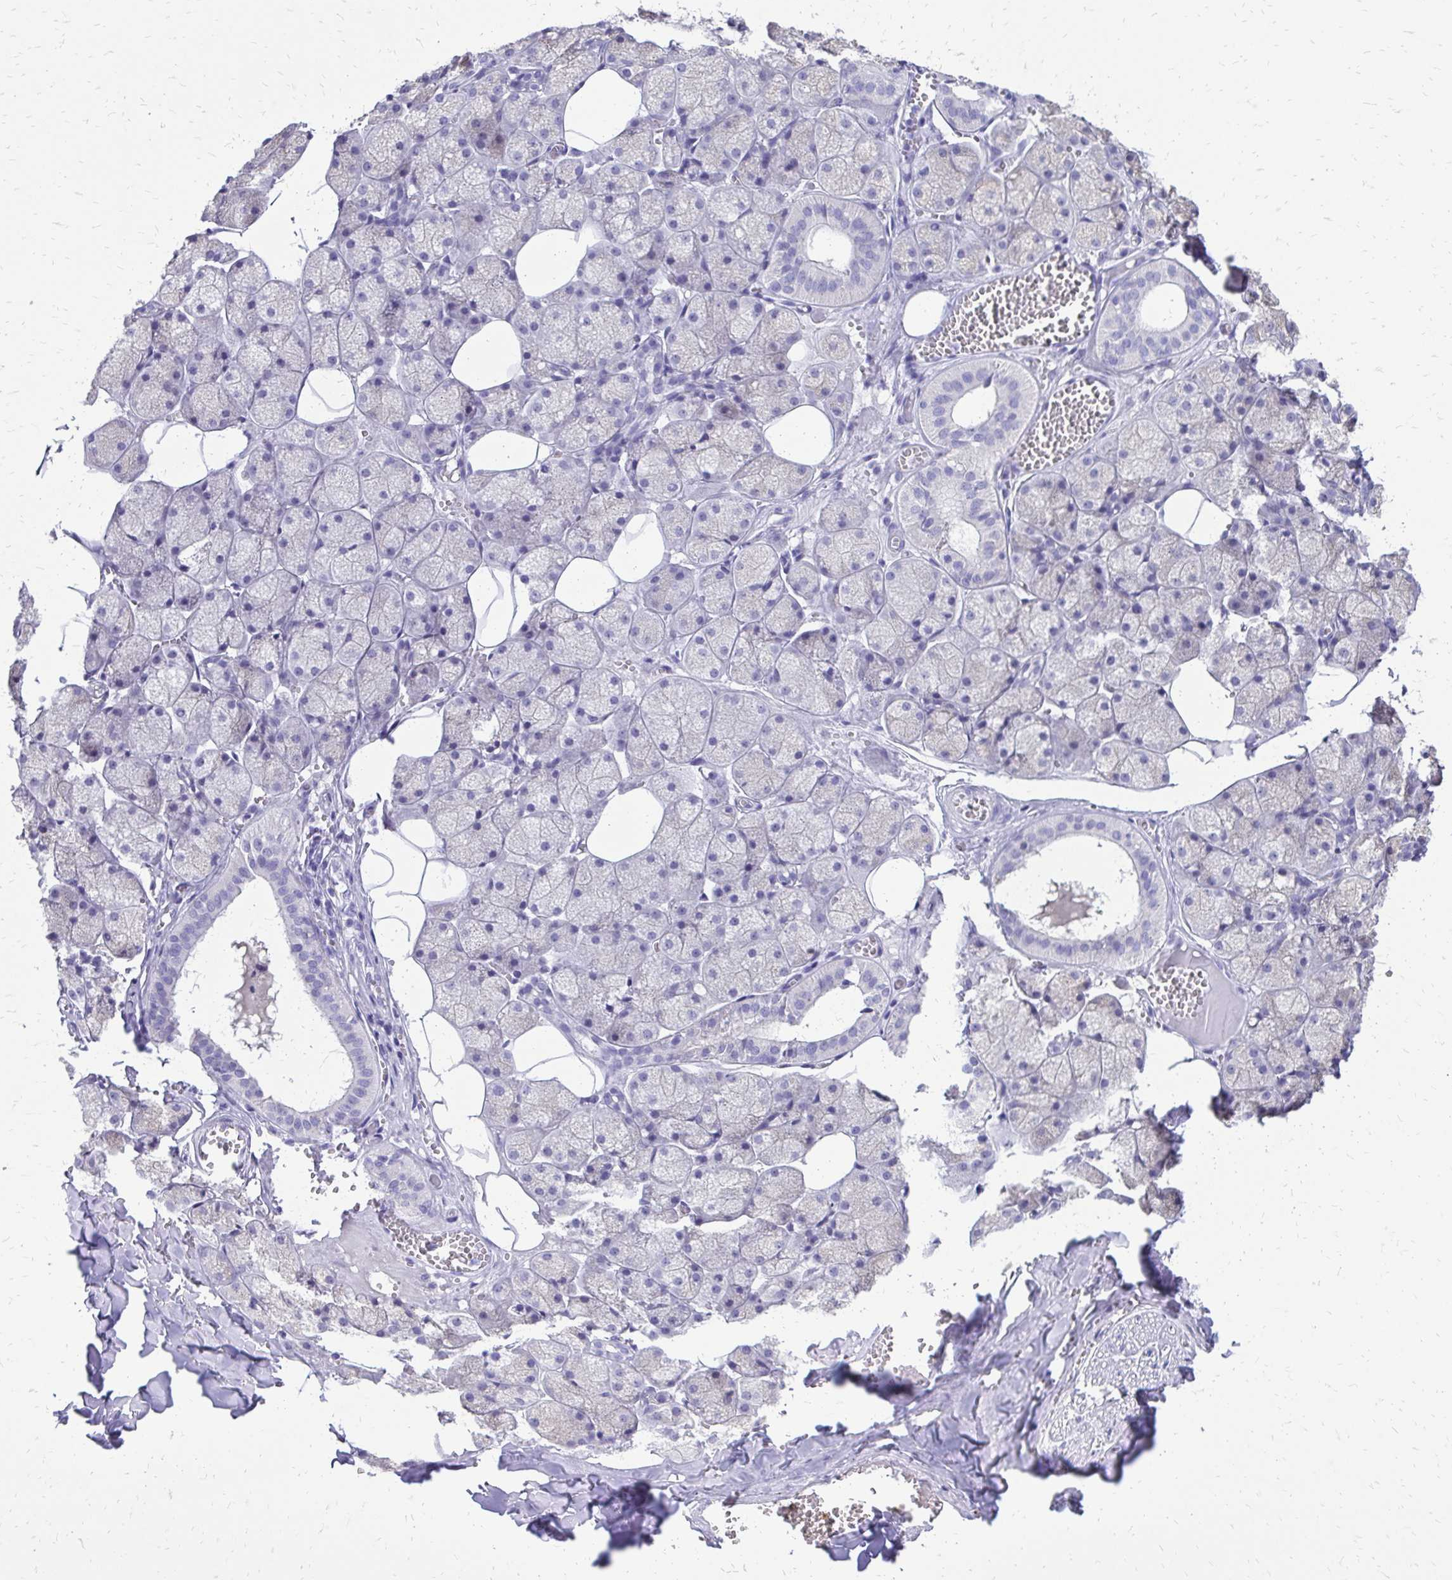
{"staining": {"intensity": "weak", "quantity": "<25%", "location": "cytoplasmic/membranous"}, "tissue": "salivary gland", "cell_type": "Glandular cells", "image_type": "normal", "snomed": [{"axis": "morphology", "description": "Normal tissue, NOS"}, {"axis": "topography", "description": "Salivary gland"}, {"axis": "topography", "description": "Peripheral nerve tissue"}], "caption": "This is an IHC photomicrograph of unremarkable salivary gland. There is no expression in glandular cells.", "gene": "SLC32A1", "patient": {"sex": "male", "age": 38}}